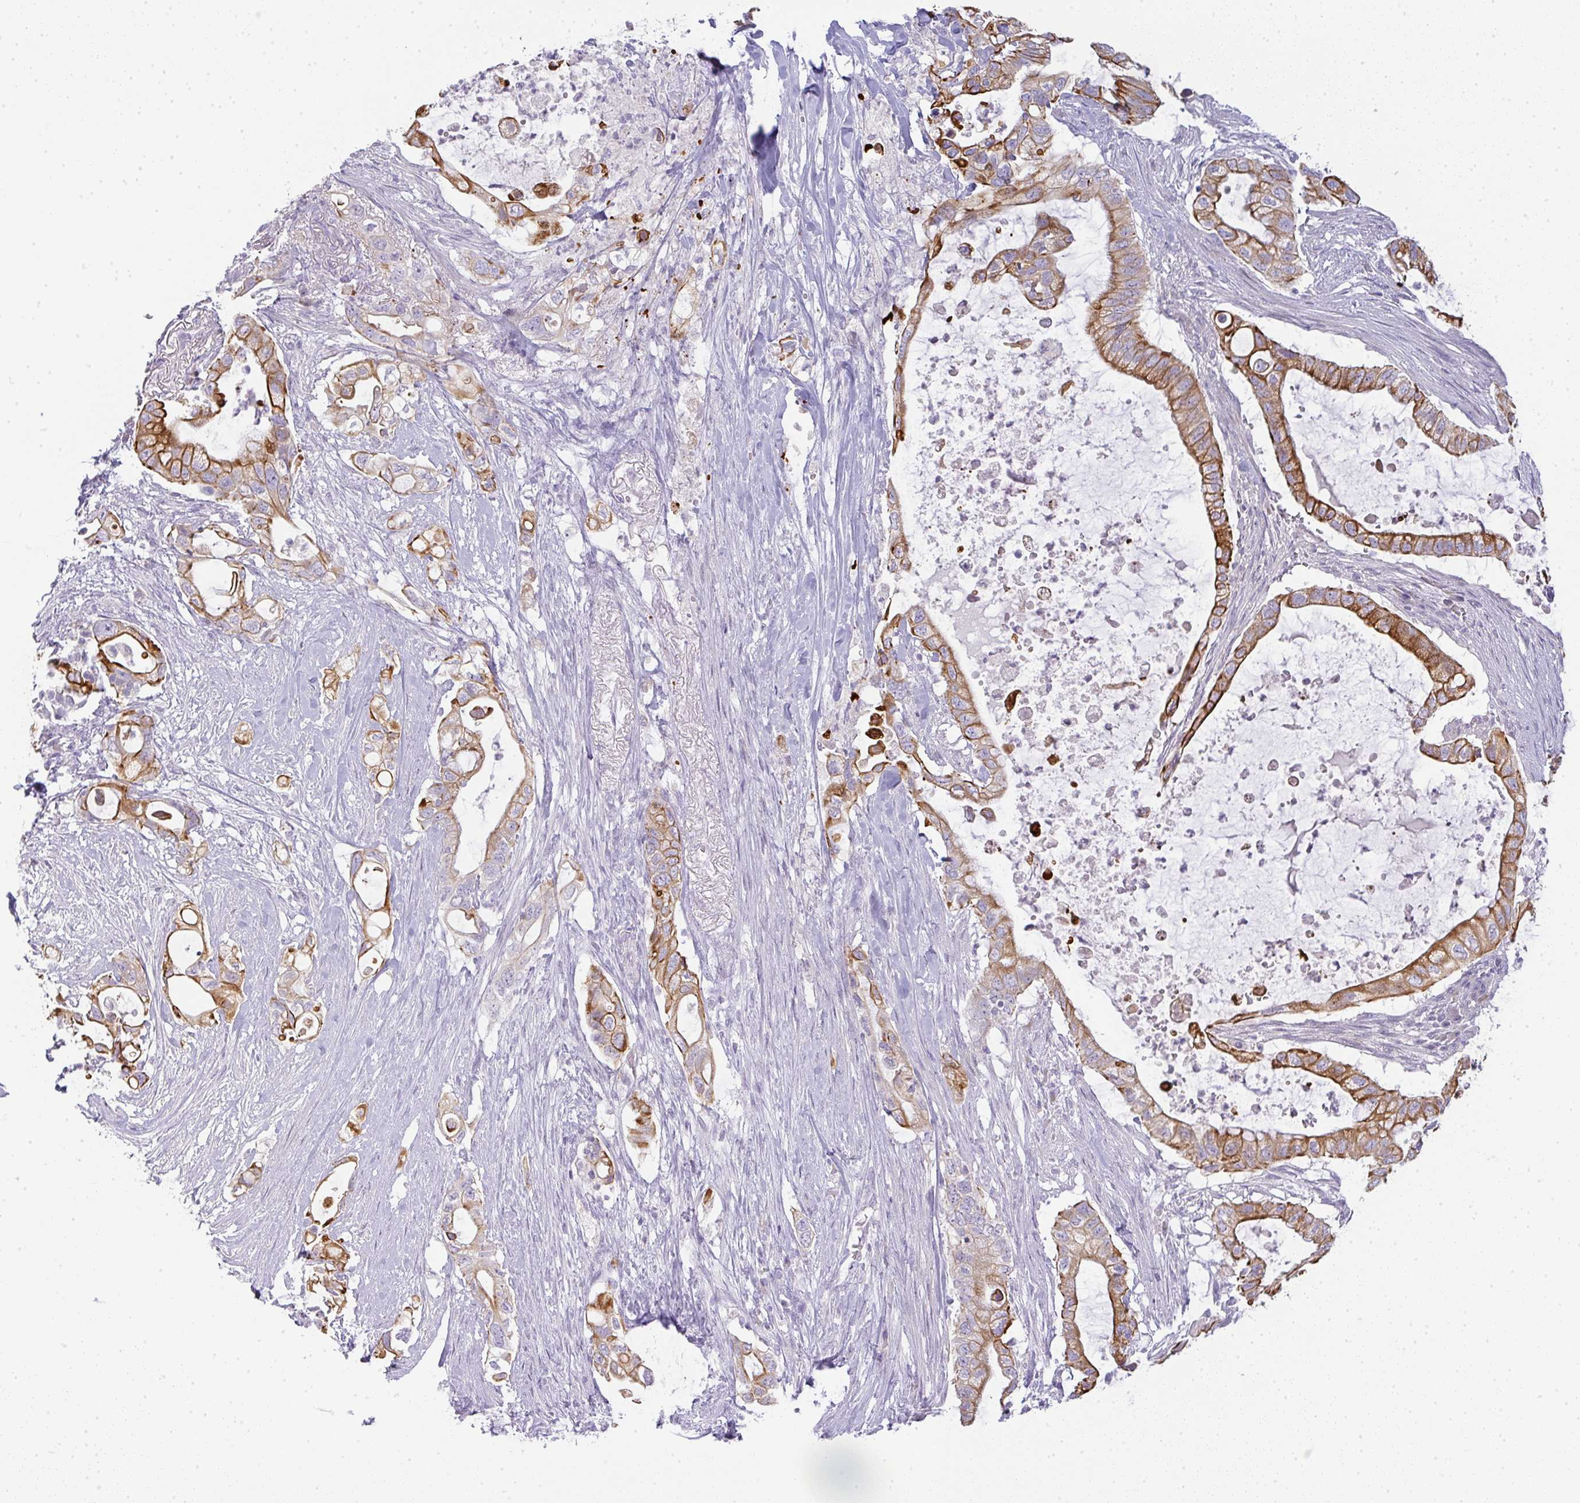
{"staining": {"intensity": "strong", "quantity": ">75%", "location": "cytoplasmic/membranous"}, "tissue": "pancreatic cancer", "cell_type": "Tumor cells", "image_type": "cancer", "snomed": [{"axis": "morphology", "description": "Adenocarcinoma, NOS"}, {"axis": "topography", "description": "Pancreas"}], "caption": "Protein expression analysis of human pancreatic cancer (adenocarcinoma) reveals strong cytoplasmic/membranous staining in approximately >75% of tumor cells.", "gene": "SIRPB2", "patient": {"sex": "female", "age": 72}}